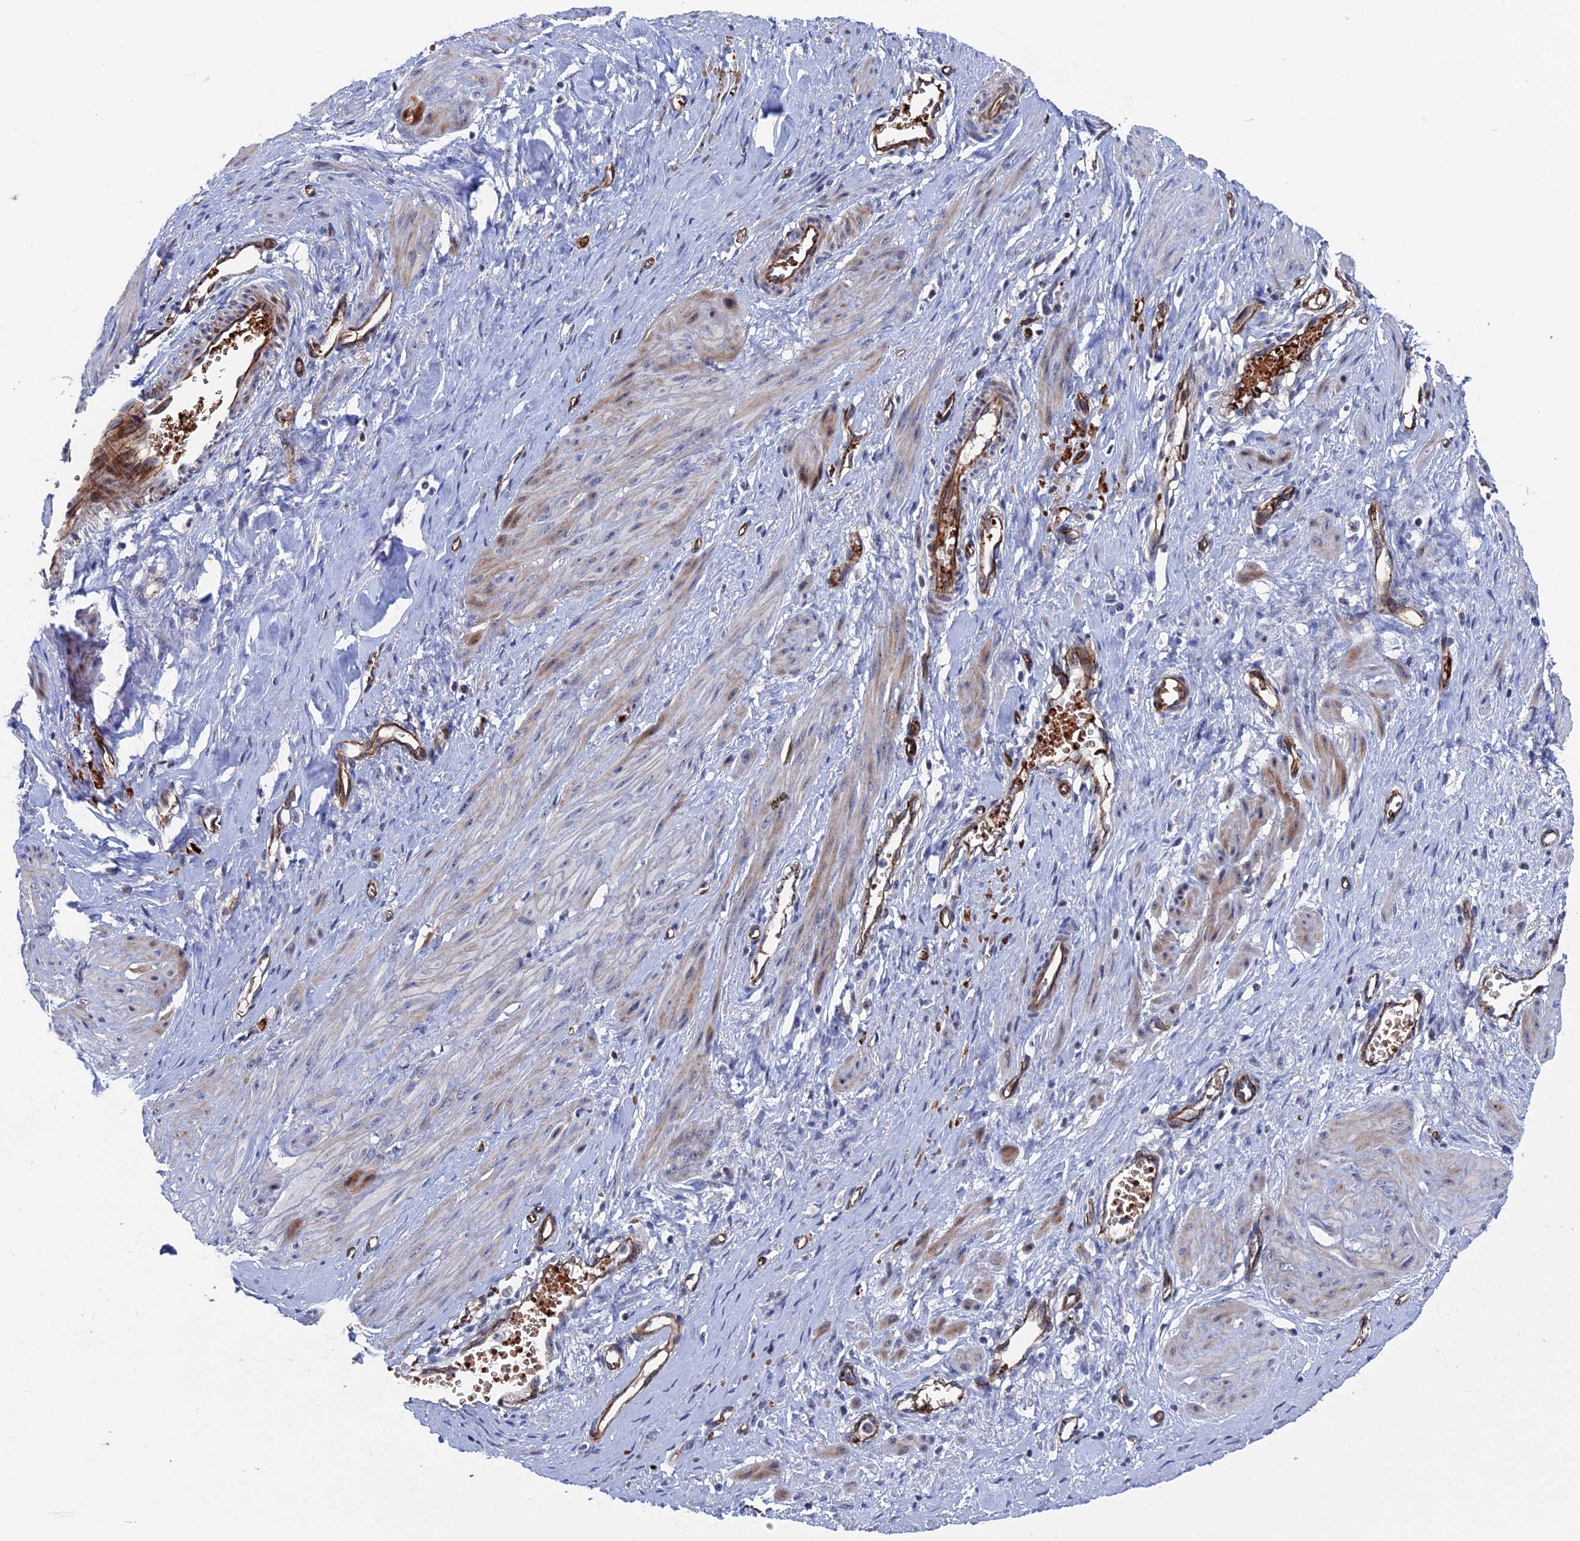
{"staining": {"intensity": "weak", "quantity": "<25%", "location": "cytoplasmic/membranous"}, "tissue": "smooth muscle", "cell_type": "Smooth muscle cells", "image_type": "normal", "snomed": [{"axis": "morphology", "description": "Normal tissue, NOS"}, {"axis": "topography", "description": "Endometrium"}], "caption": "This is an immunohistochemistry (IHC) histopathology image of benign smooth muscle. There is no expression in smooth muscle cells.", "gene": "EXOSC9", "patient": {"sex": "female", "age": 33}}